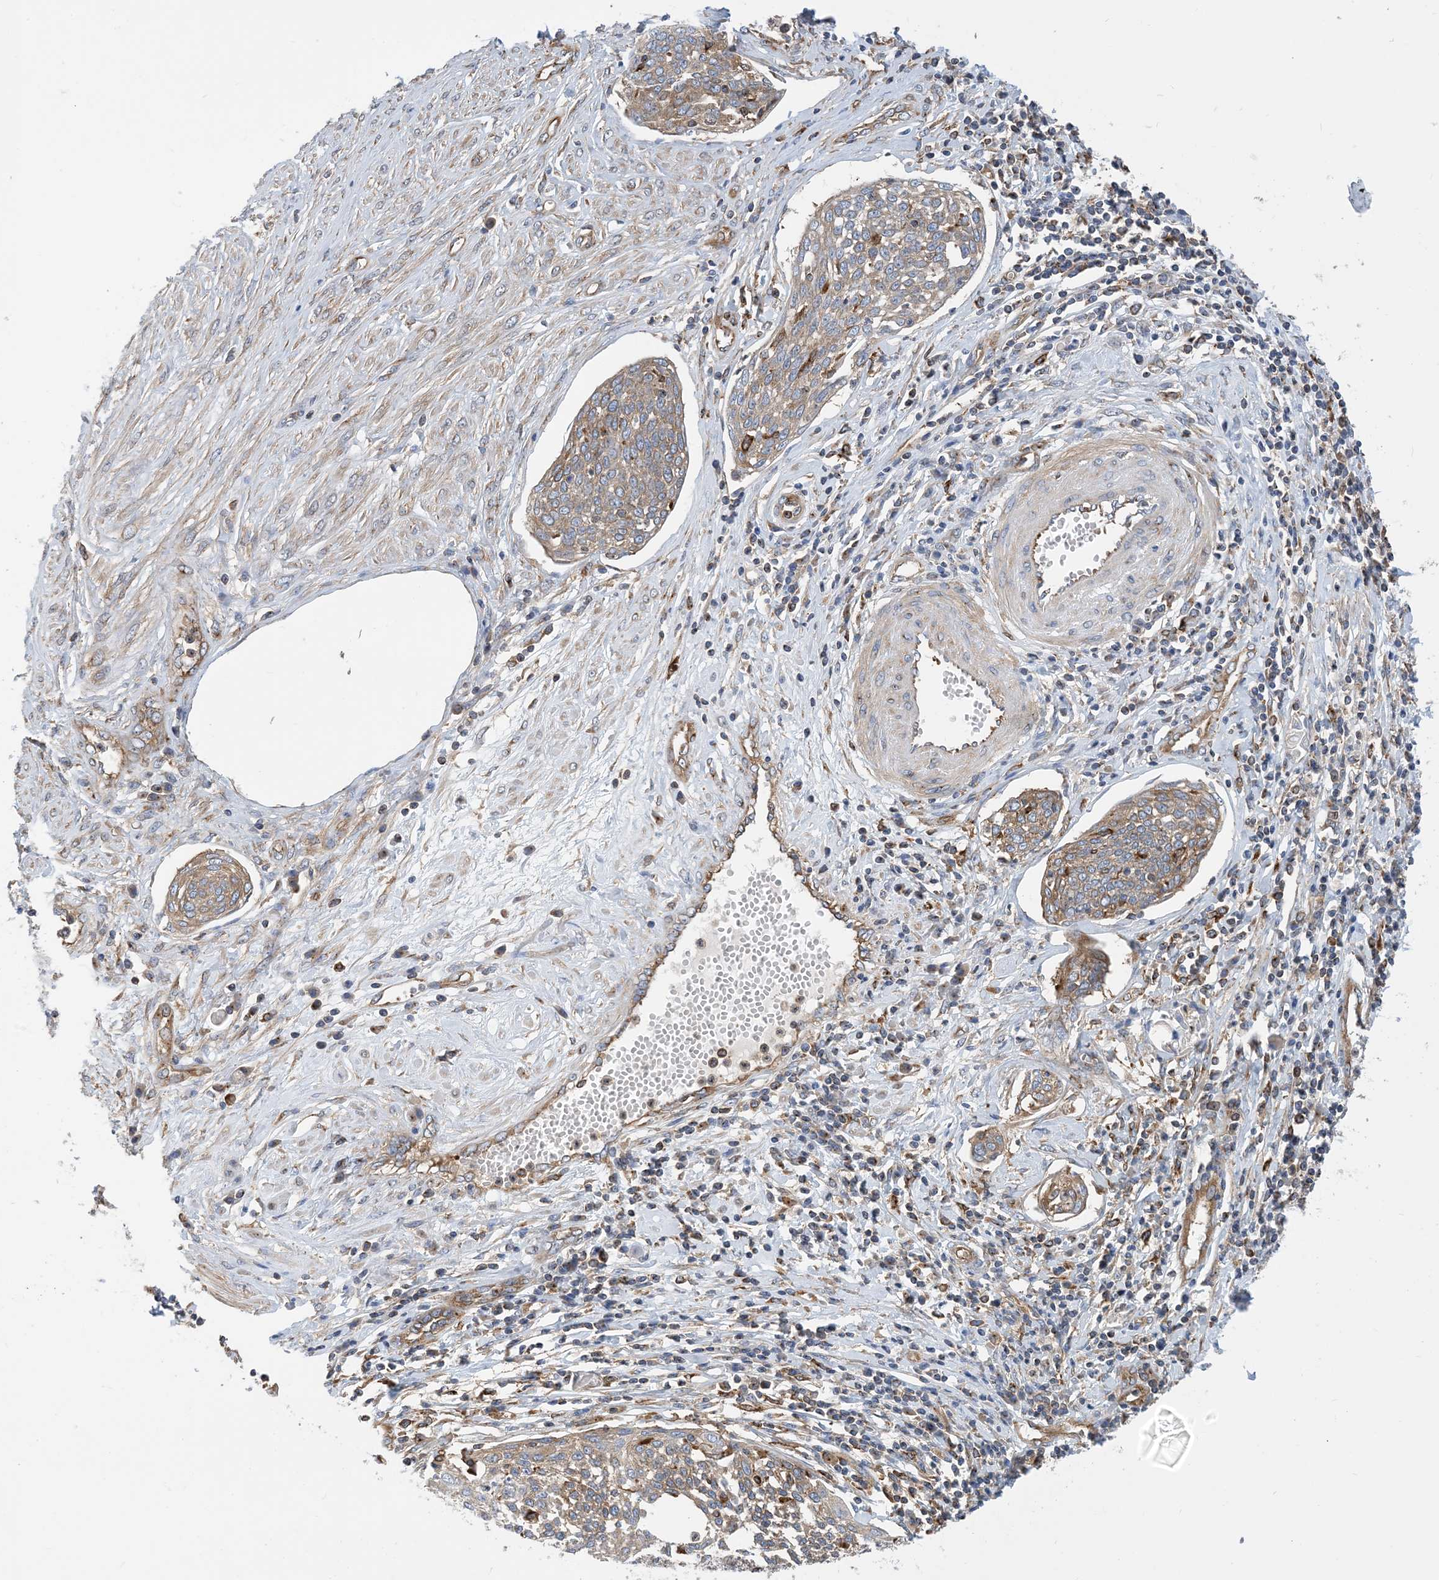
{"staining": {"intensity": "weak", "quantity": ">75%", "location": "cytoplasmic/membranous"}, "tissue": "cervical cancer", "cell_type": "Tumor cells", "image_type": "cancer", "snomed": [{"axis": "morphology", "description": "Squamous cell carcinoma, NOS"}, {"axis": "topography", "description": "Cervix"}], "caption": "Human cervical cancer stained with a protein marker reveals weak staining in tumor cells.", "gene": "DYNC1LI1", "patient": {"sex": "female", "age": 34}}